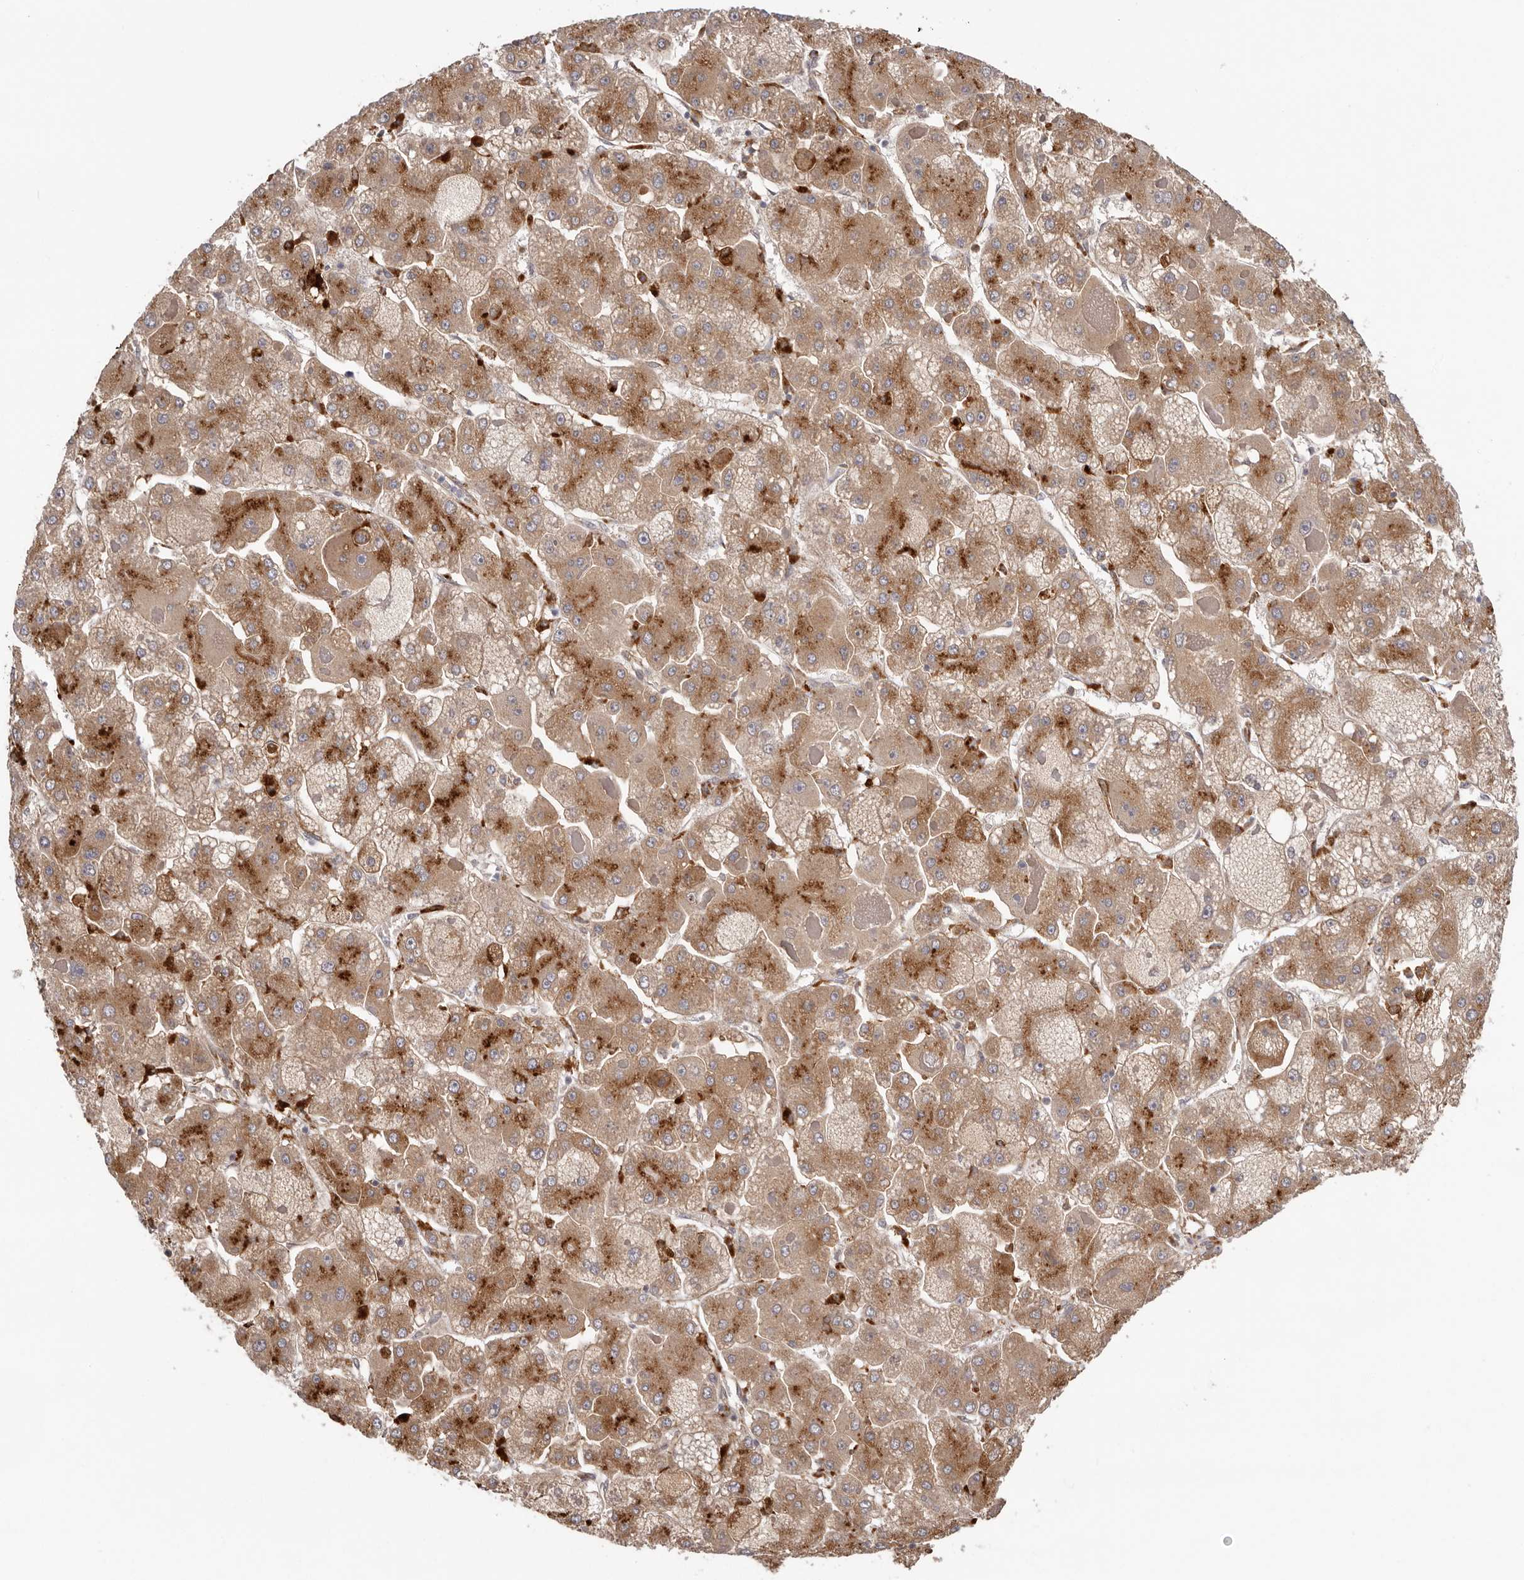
{"staining": {"intensity": "moderate", "quantity": ">75%", "location": "cytoplasmic/membranous"}, "tissue": "liver cancer", "cell_type": "Tumor cells", "image_type": "cancer", "snomed": [{"axis": "morphology", "description": "Carcinoma, Hepatocellular, NOS"}, {"axis": "topography", "description": "Liver"}], "caption": "Immunohistochemical staining of liver cancer displays medium levels of moderate cytoplasmic/membranous protein staining in approximately >75% of tumor cells.", "gene": "GRN", "patient": {"sex": "female", "age": 73}}